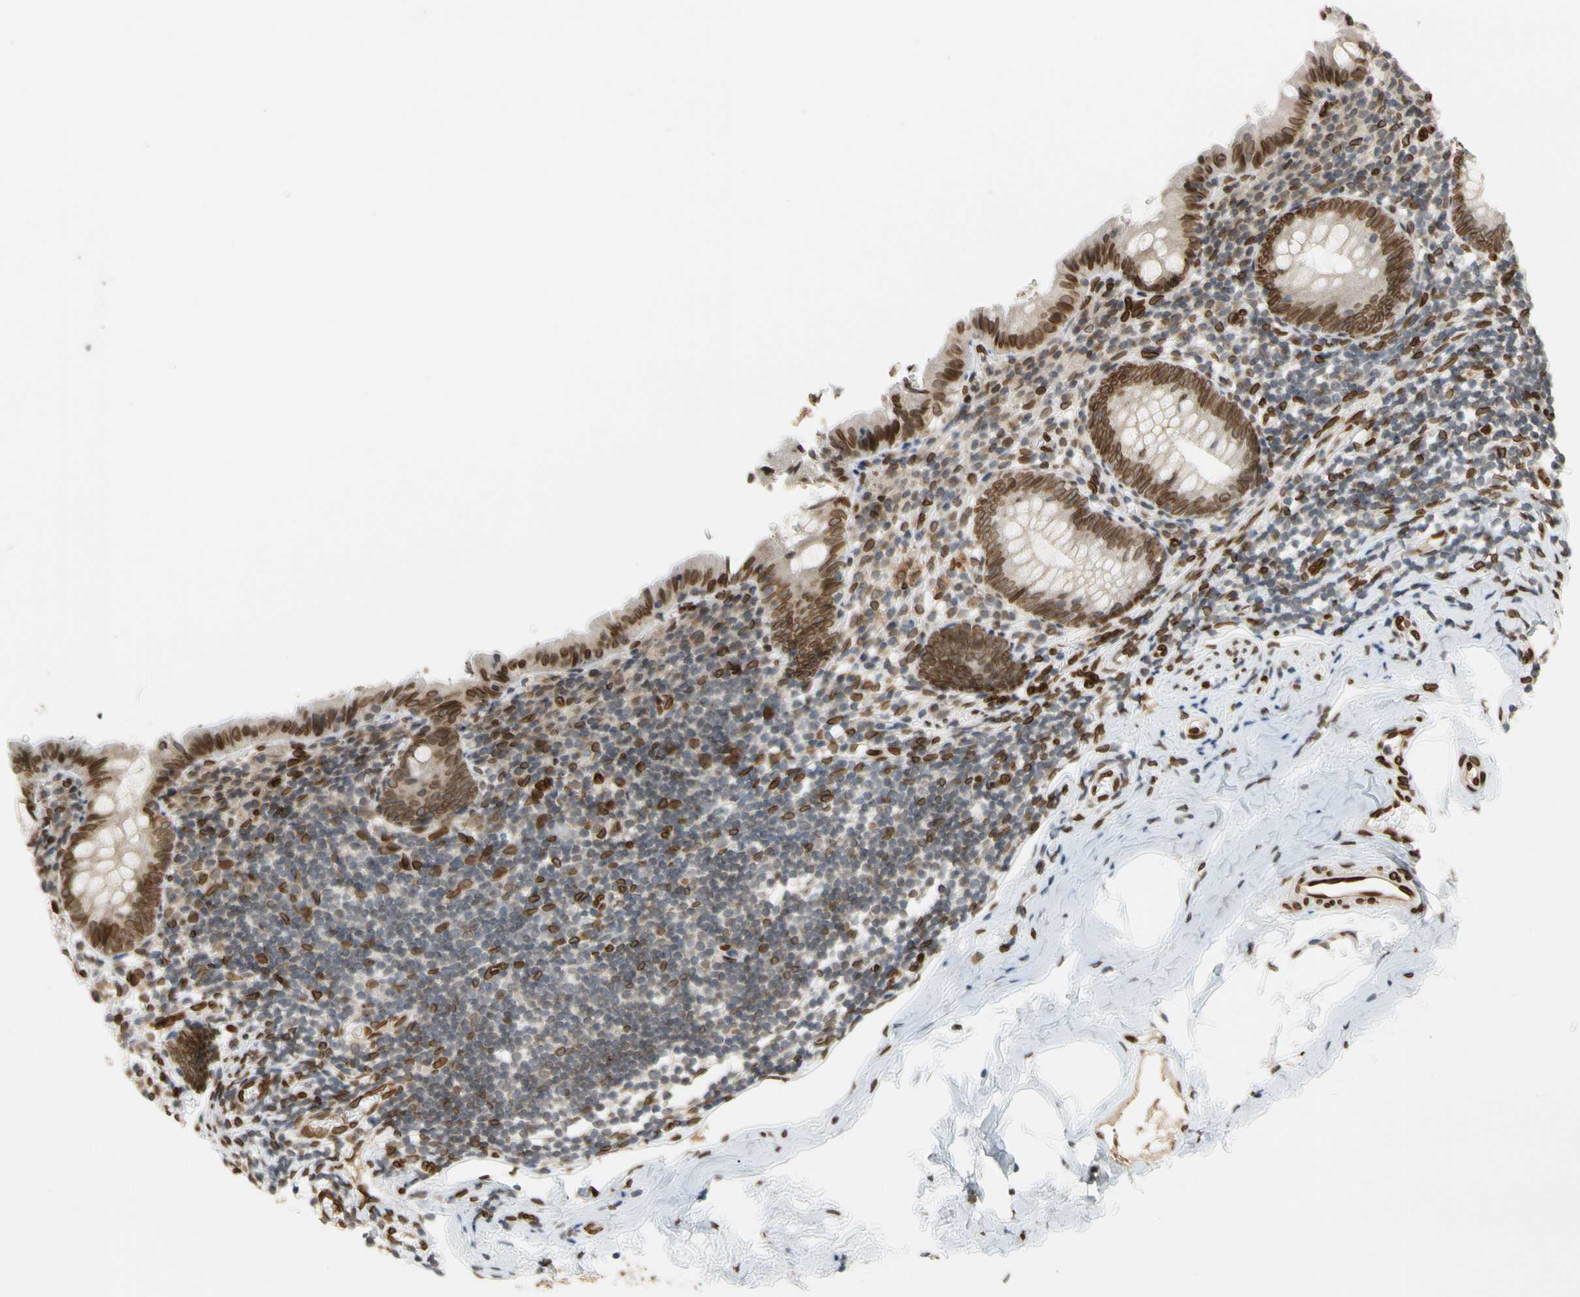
{"staining": {"intensity": "strong", "quantity": ">75%", "location": "cytoplasmic/membranous,nuclear"}, "tissue": "appendix", "cell_type": "Glandular cells", "image_type": "normal", "snomed": [{"axis": "morphology", "description": "Normal tissue, NOS"}, {"axis": "topography", "description": "Appendix"}], "caption": "The micrograph displays immunohistochemical staining of unremarkable appendix. There is strong cytoplasmic/membranous,nuclear expression is identified in about >75% of glandular cells.", "gene": "SUN1", "patient": {"sex": "female", "age": 10}}